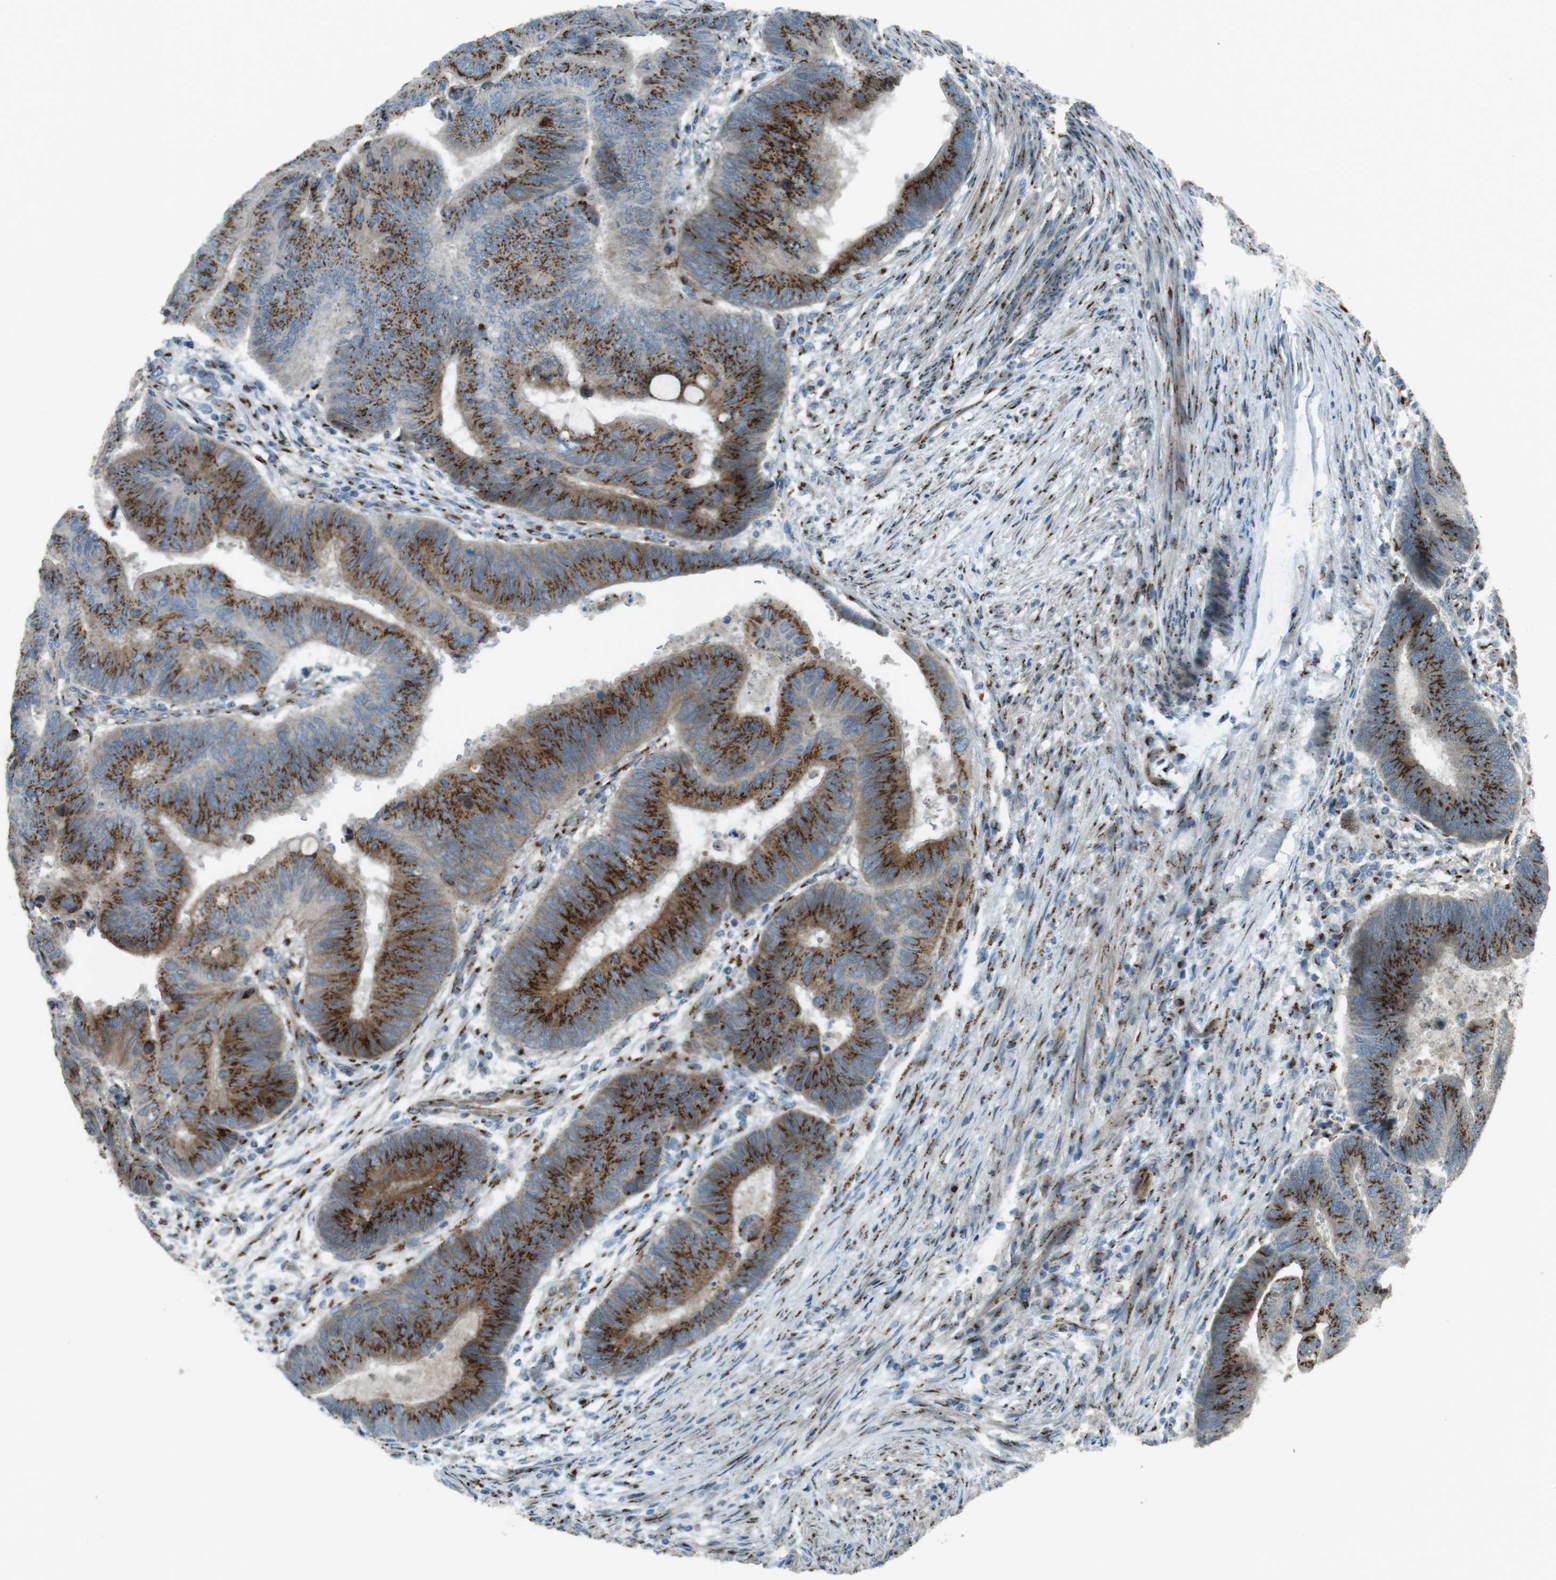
{"staining": {"intensity": "strong", "quantity": ">75%", "location": "cytoplasmic/membranous"}, "tissue": "colorectal cancer", "cell_type": "Tumor cells", "image_type": "cancer", "snomed": [{"axis": "morphology", "description": "Normal tissue, NOS"}, {"axis": "morphology", "description": "Adenocarcinoma, NOS"}, {"axis": "topography", "description": "Rectum"}, {"axis": "topography", "description": "Peripheral nerve tissue"}], "caption": "Immunohistochemical staining of colorectal adenocarcinoma displays strong cytoplasmic/membranous protein expression in about >75% of tumor cells.", "gene": "TMEM115", "patient": {"sex": "male", "age": 92}}